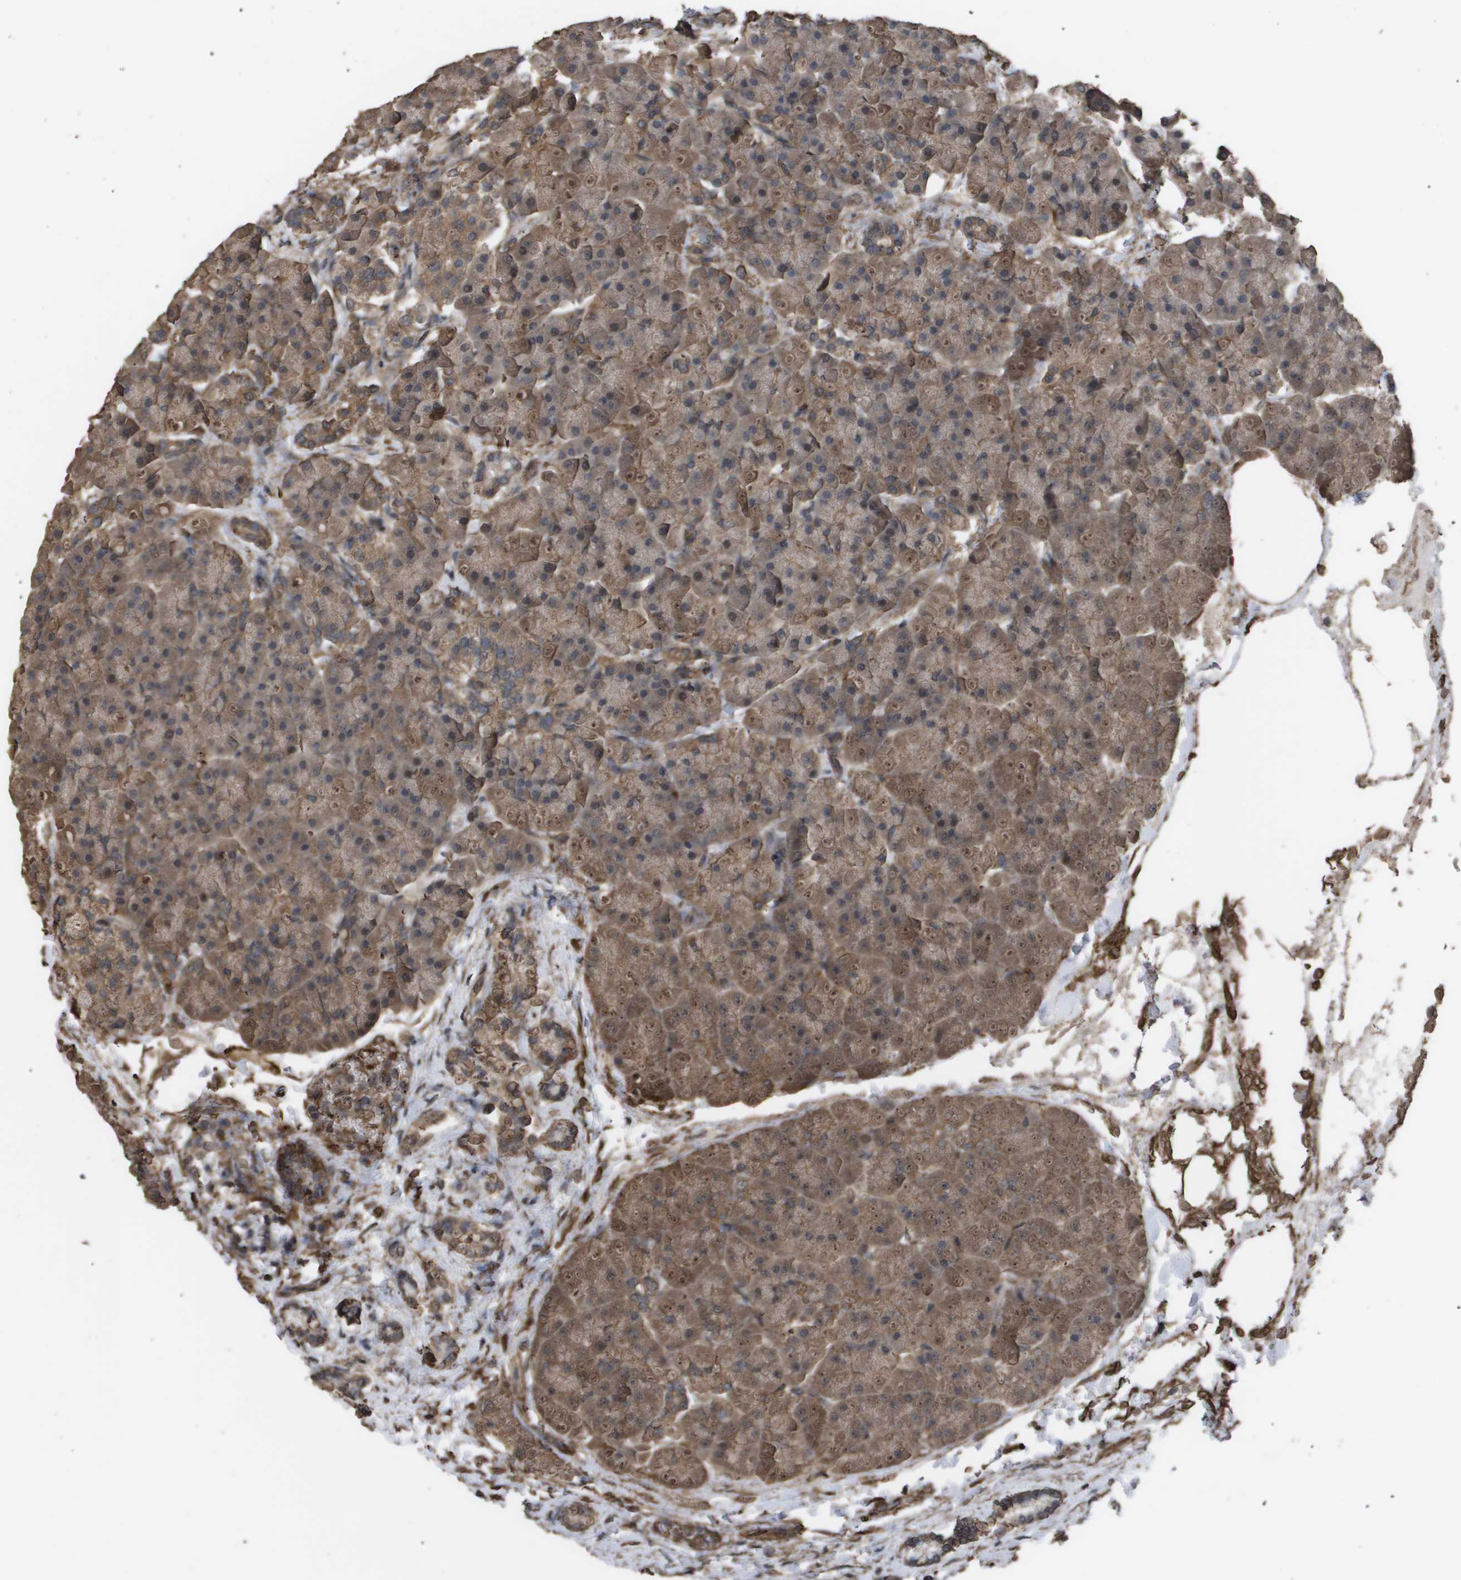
{"staining": {"intensity": "moderate", "quantity": ">75%", "location": "cytoplasmic/membranous"}, "tissue": "pancreas", "cell_type": "Exocrine glandular cells", "image_type": "normal", "snomed": [{"axis": "morphology", "description": "Normal tissue, NOS"}, {"axis": "topography", "description": "Pancreas"}], "caption": "Pancreas stained with DAB (3,3'-diaminobenzidine) immunohistochemistry (IHC) demonstrates medium levels of moderate cytoplasmic/membranous staining in about >75% of exocrine glandular cells.", "gene": "CUL5", "patient": {"sex": "female", "age": 70}}